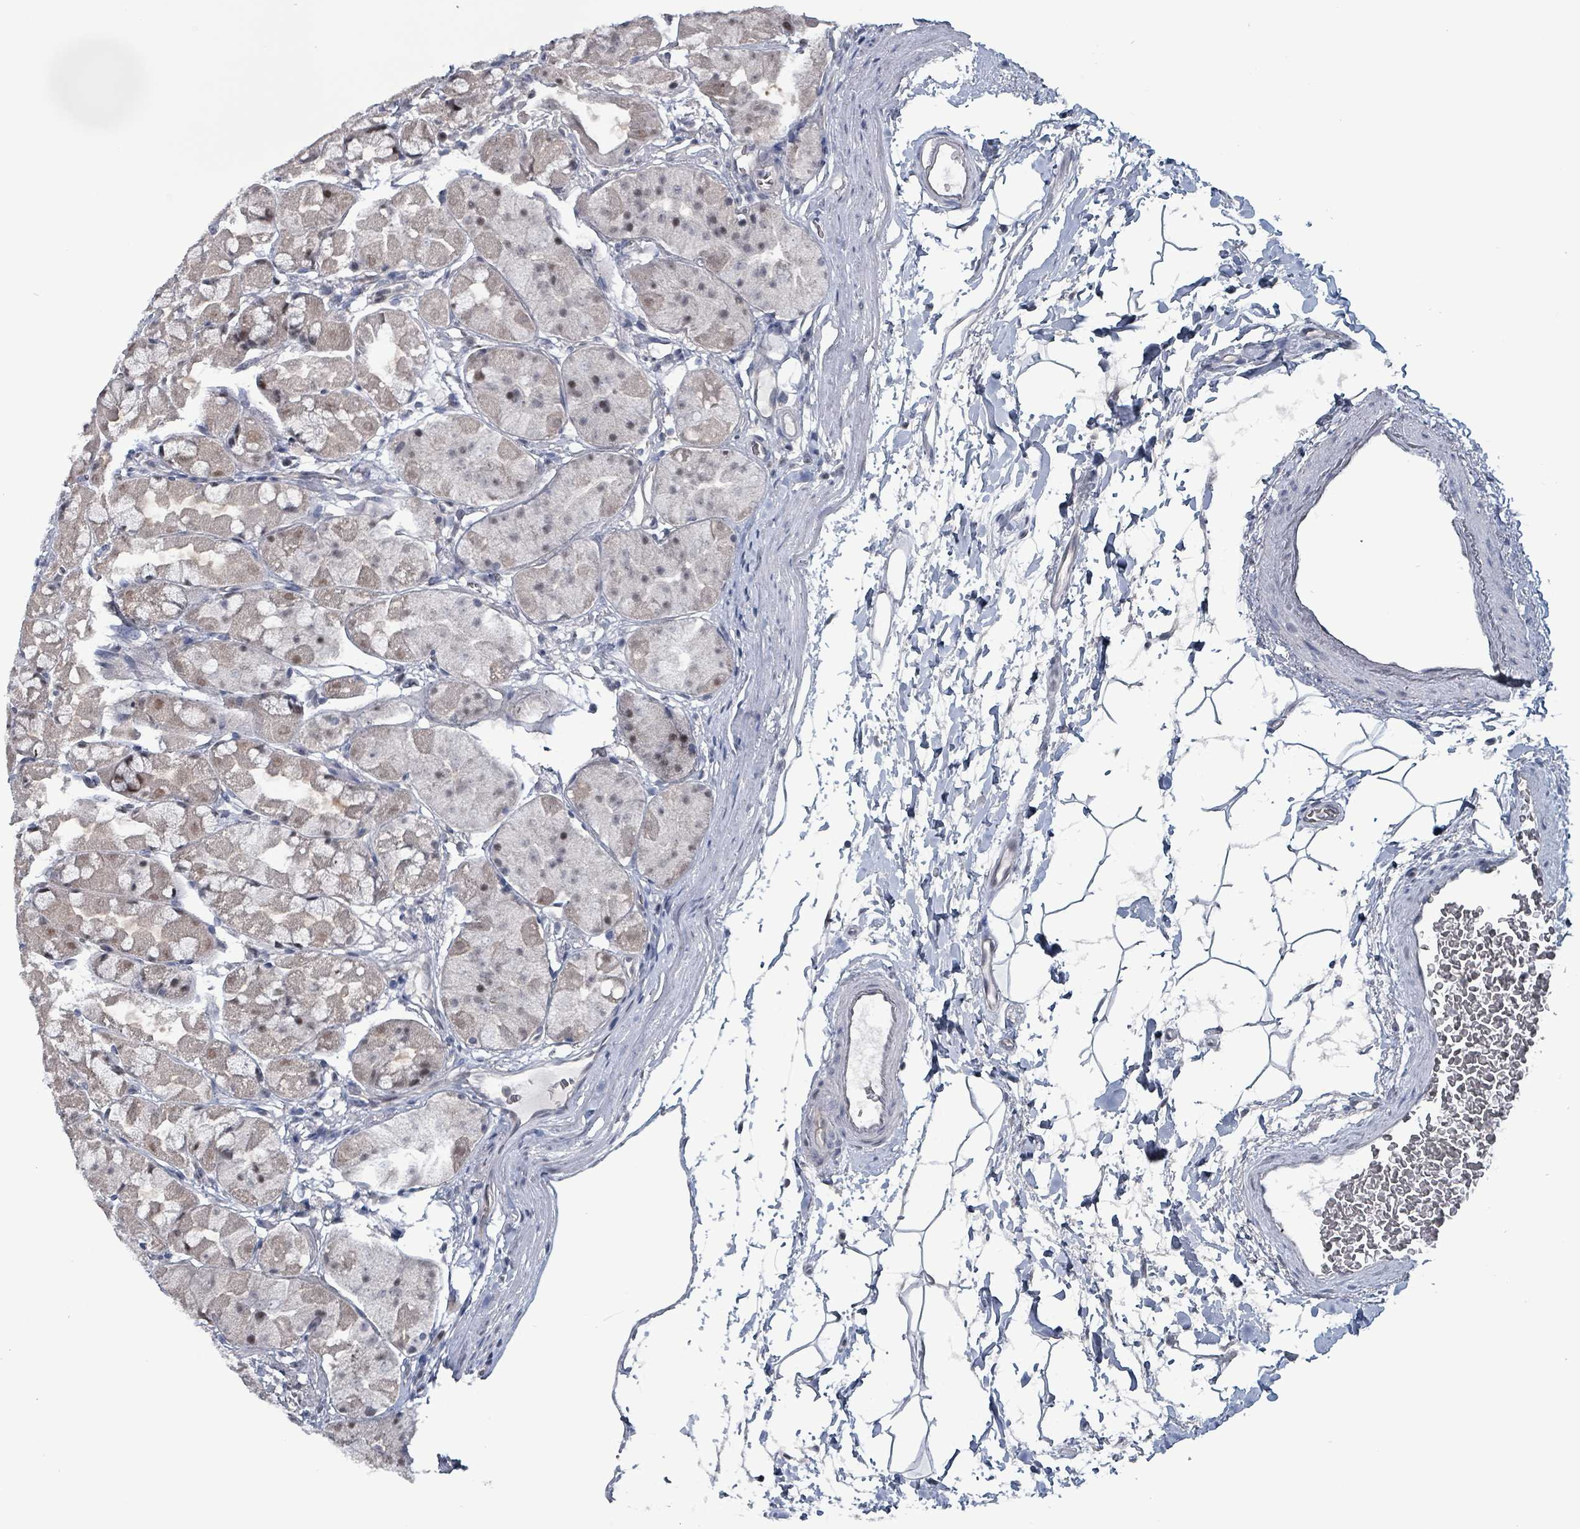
{"staining": {"intensity": "moderate", "quantity": "<25%", "location": "nuclear"}, "tissue": "stomach", "cell_type": "Glandular cells", "image_type": "normal", "snomed": [{"axis": "morphology", "description": "Normal tissue, NOS"}, {"axis": "topography", "description": "Stomach"}], "caption": "A low amount of moderate nuclear staining is seen in approximately <25% of glandular cells in unremarkable stomach.", "gene": "BIVM", "patient": {"sex": "male", "age": 57}}